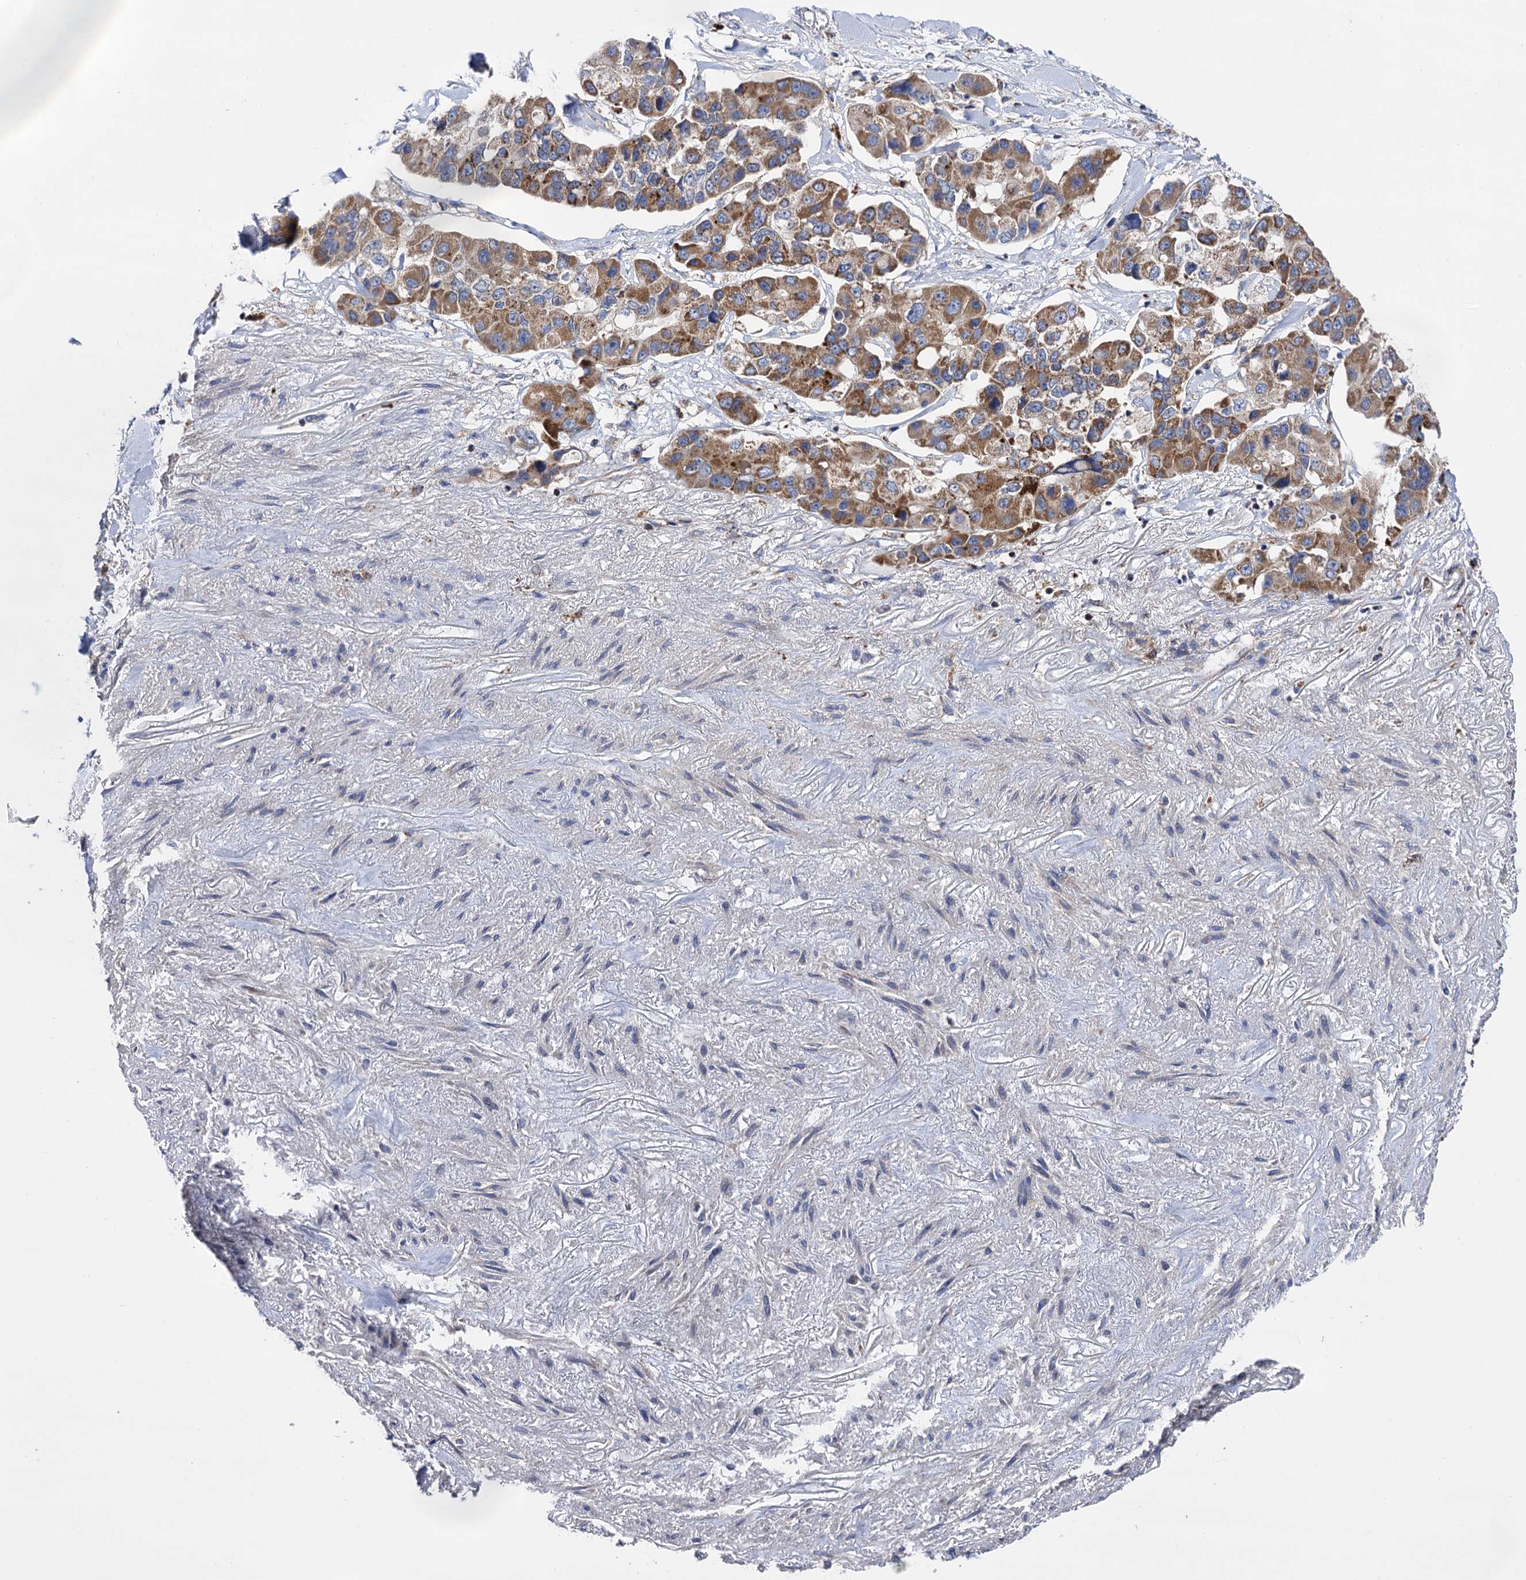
{"staining": {"intensity": "moderate", "quantity": ">75%", "location": "cytoplasmic/membranous"}, "tissue": "lung cancer", "cell_type": "Tumor cells", "image_type": "cancer", "snomed": [{"axis": "morphology", "description": "Adenocarcinoma, NOS"}, {"axis": "topography", "description": "Lung"}], "caption": "IHC image of human adenocarcinoma (lung) stained for a protein (brown), which exhibits medium levels of moderate cytoplasmic/membranous expression in about >75% of tumor cells.", "gene": "IQCH", "patient": {"sex": "female", "age": 54}}